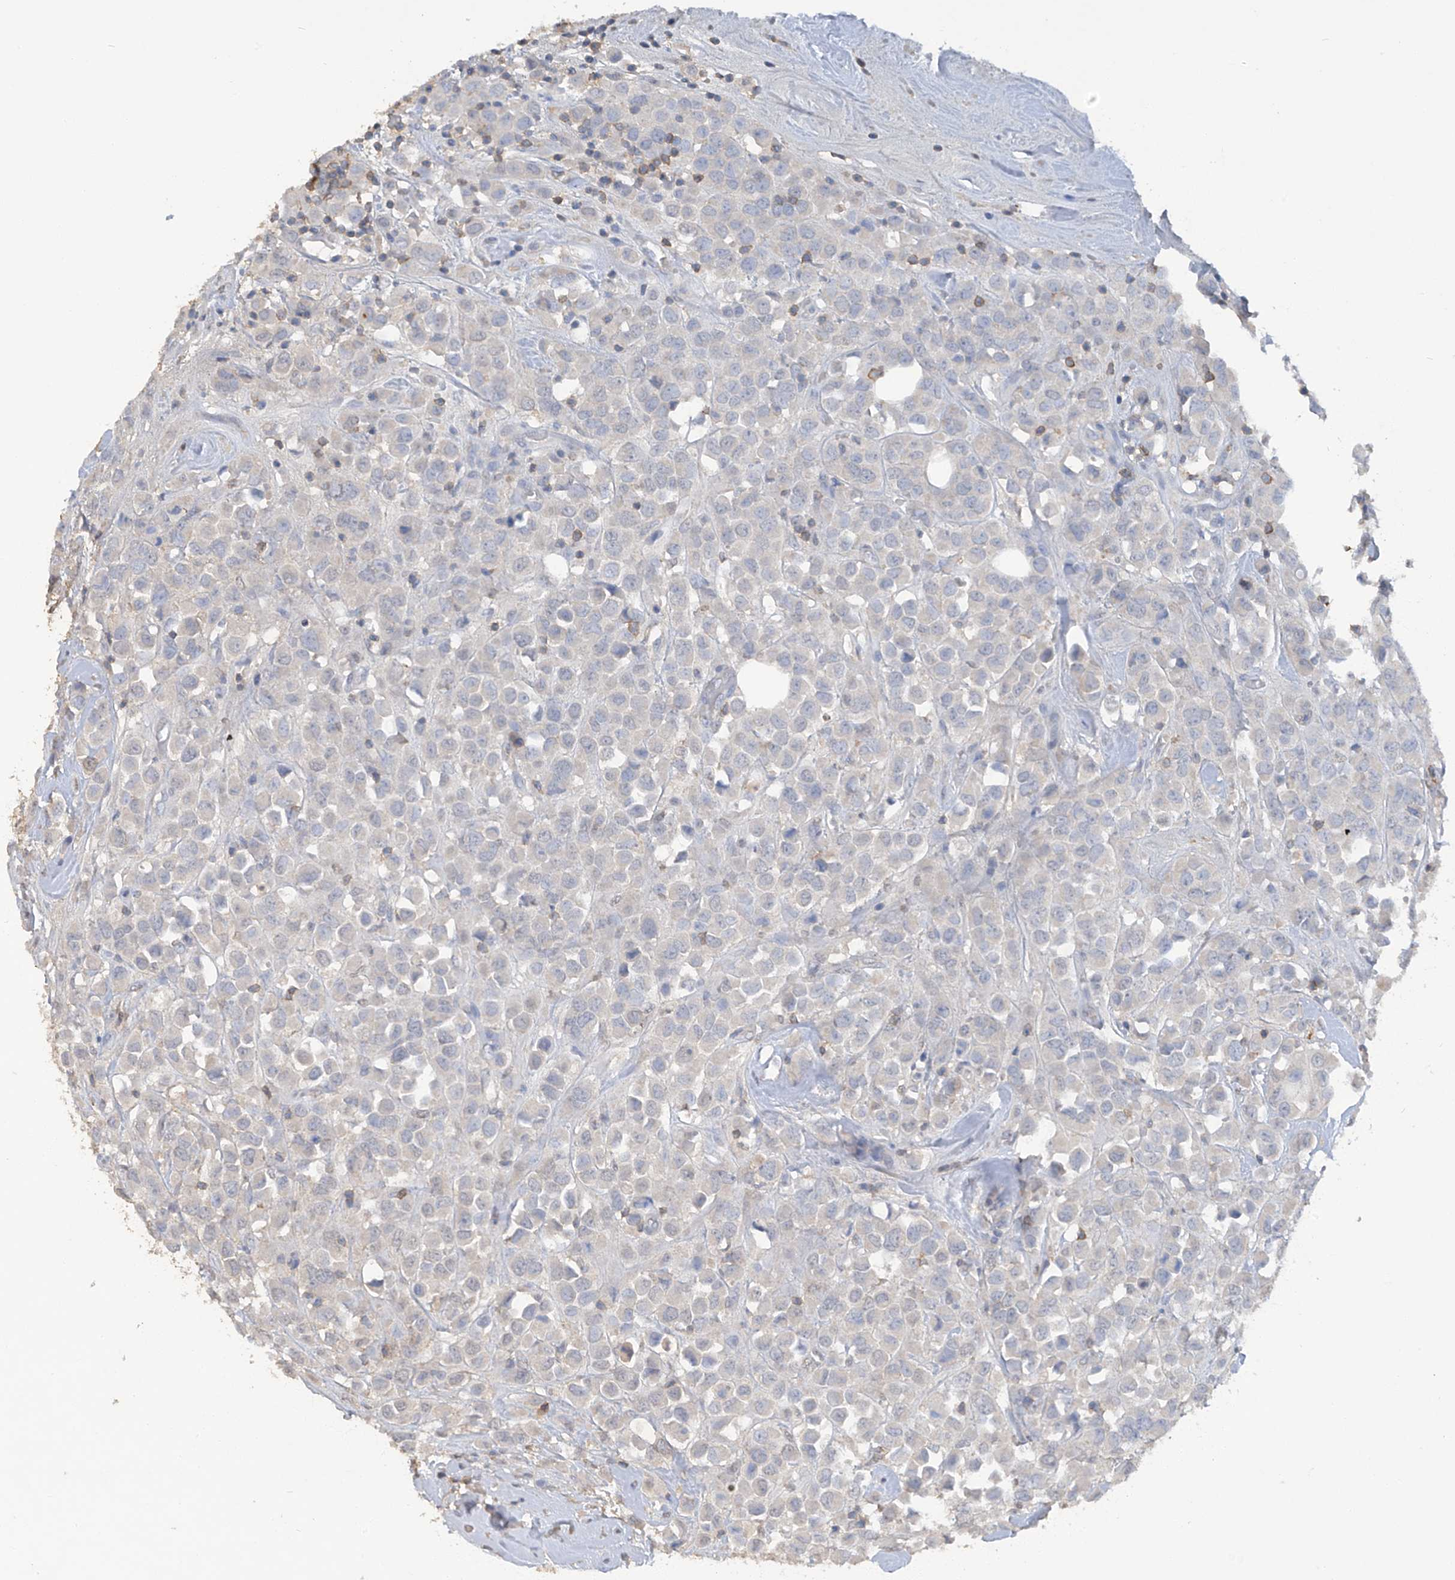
{"staining": {"intensity": "negative", "quantity": "none", "location": "none"}, "tissue": "breast cancer", "cell_type": "Tumor cells", "image_type": "cancer", "snomed": [{"axis": "morphology", "description": "Duct carcinoma"}, {"axis": "topography", "description": "Breast"}], "caption": "Immunohistochemistry (IHC) histopathology image of neoplastic tissue: human breast infiltrating ductal carcinoma stained with DAB exhibits no significant protein staining in tumor cells.", "gene": "HAS3", "patient": {"sex": "female", "age": 61}}